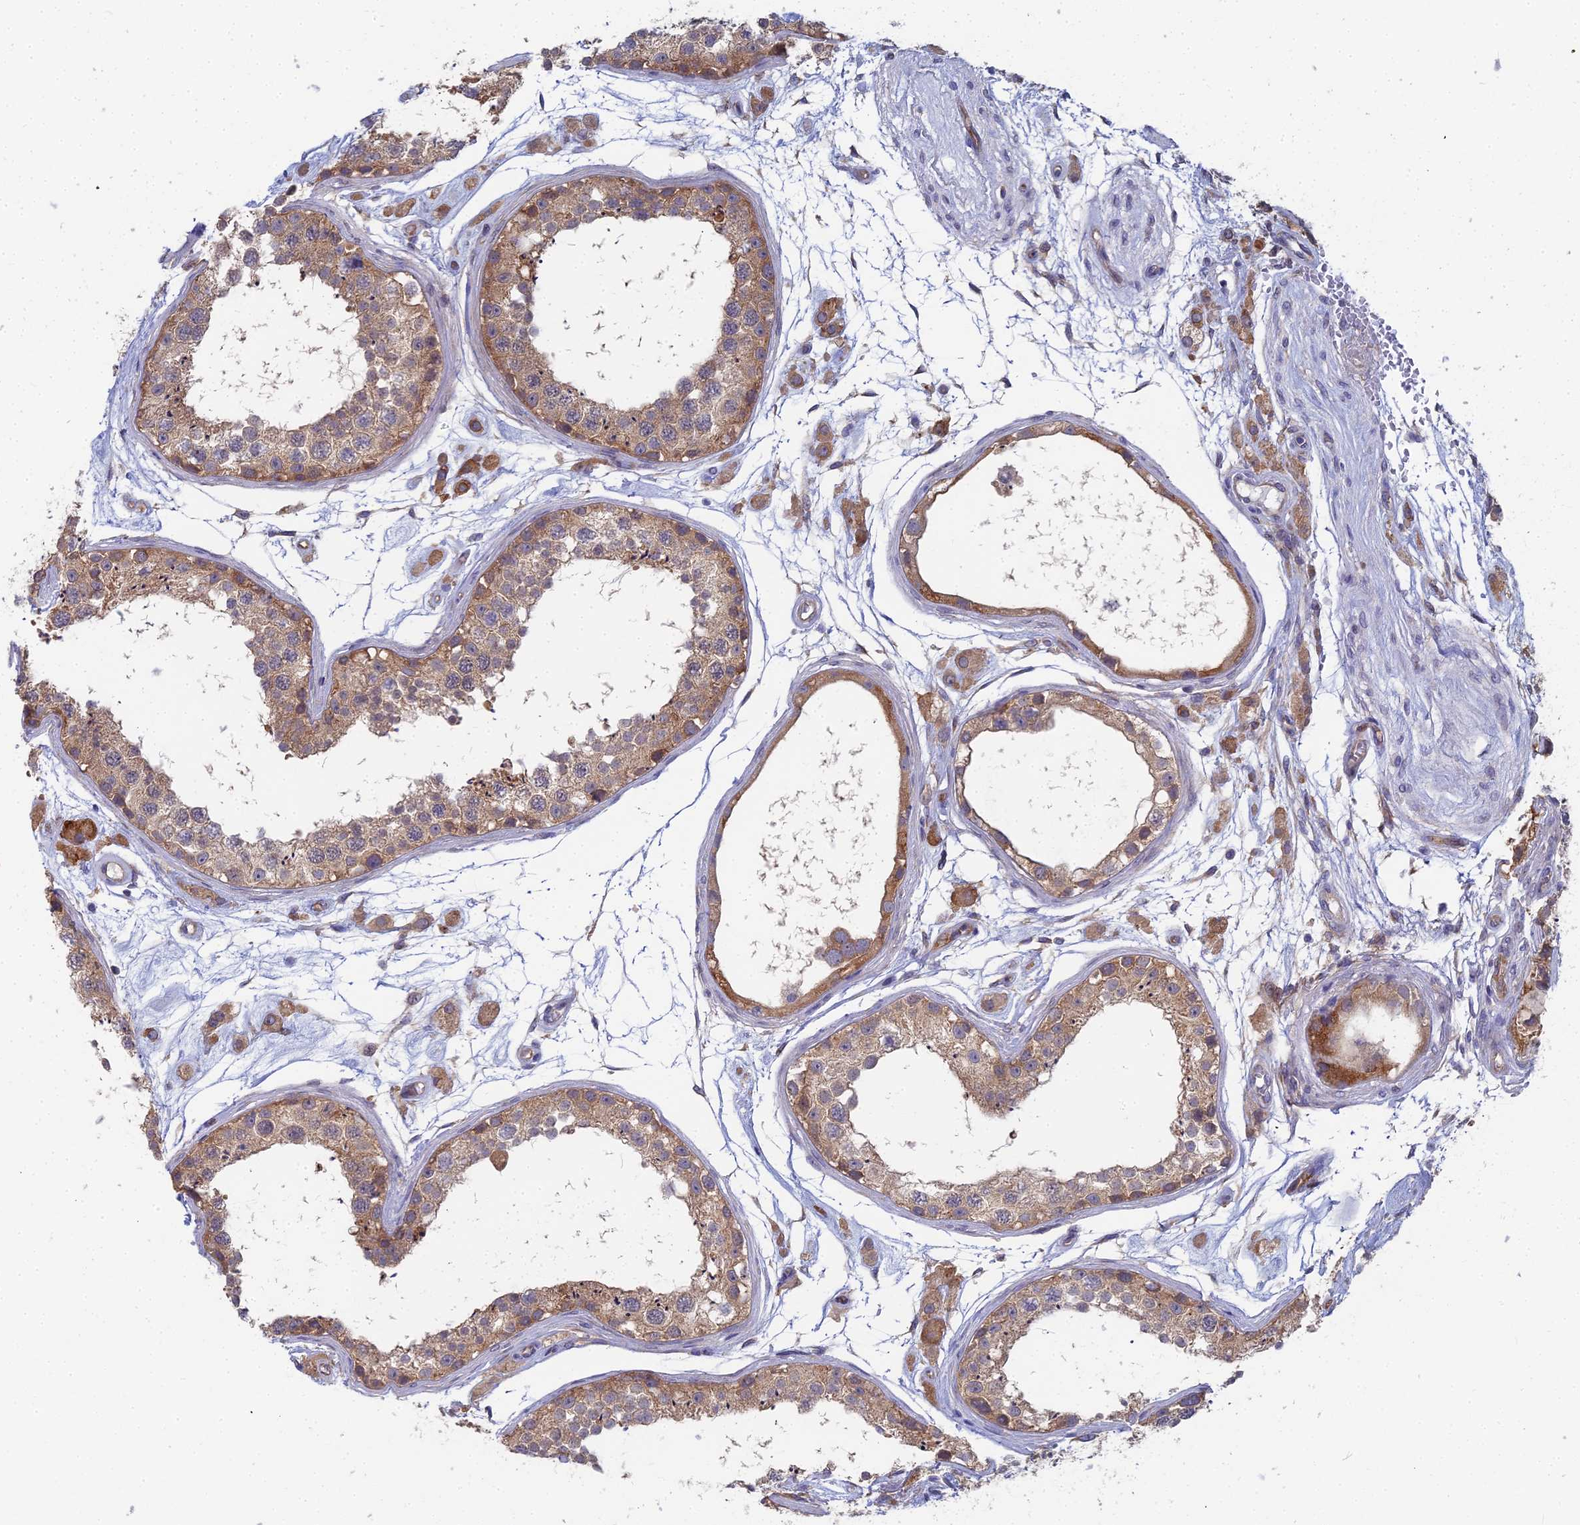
{"staining": {"intensity": "moderate", "quantity": ">75%", "location": "cytoplasmic/membranous"}, "tissue": "testis", "cell_type": "Cells in seminiferous ducts", "image_type": "normal", "snomed": [{"axis": "morphology", "description": "Normal tissue, NOS"}, {"axis": "topography", "description": "Testis"}], "caption": "About >75% of cells in seminiferous ducts in unremarkable human testis demonstrate moderate cytoplasmic/membranous protein staining as visualized by brown immunohistochemical staining.", "gene": "RDX", "patient": {"sex": "male", "age": 25}}